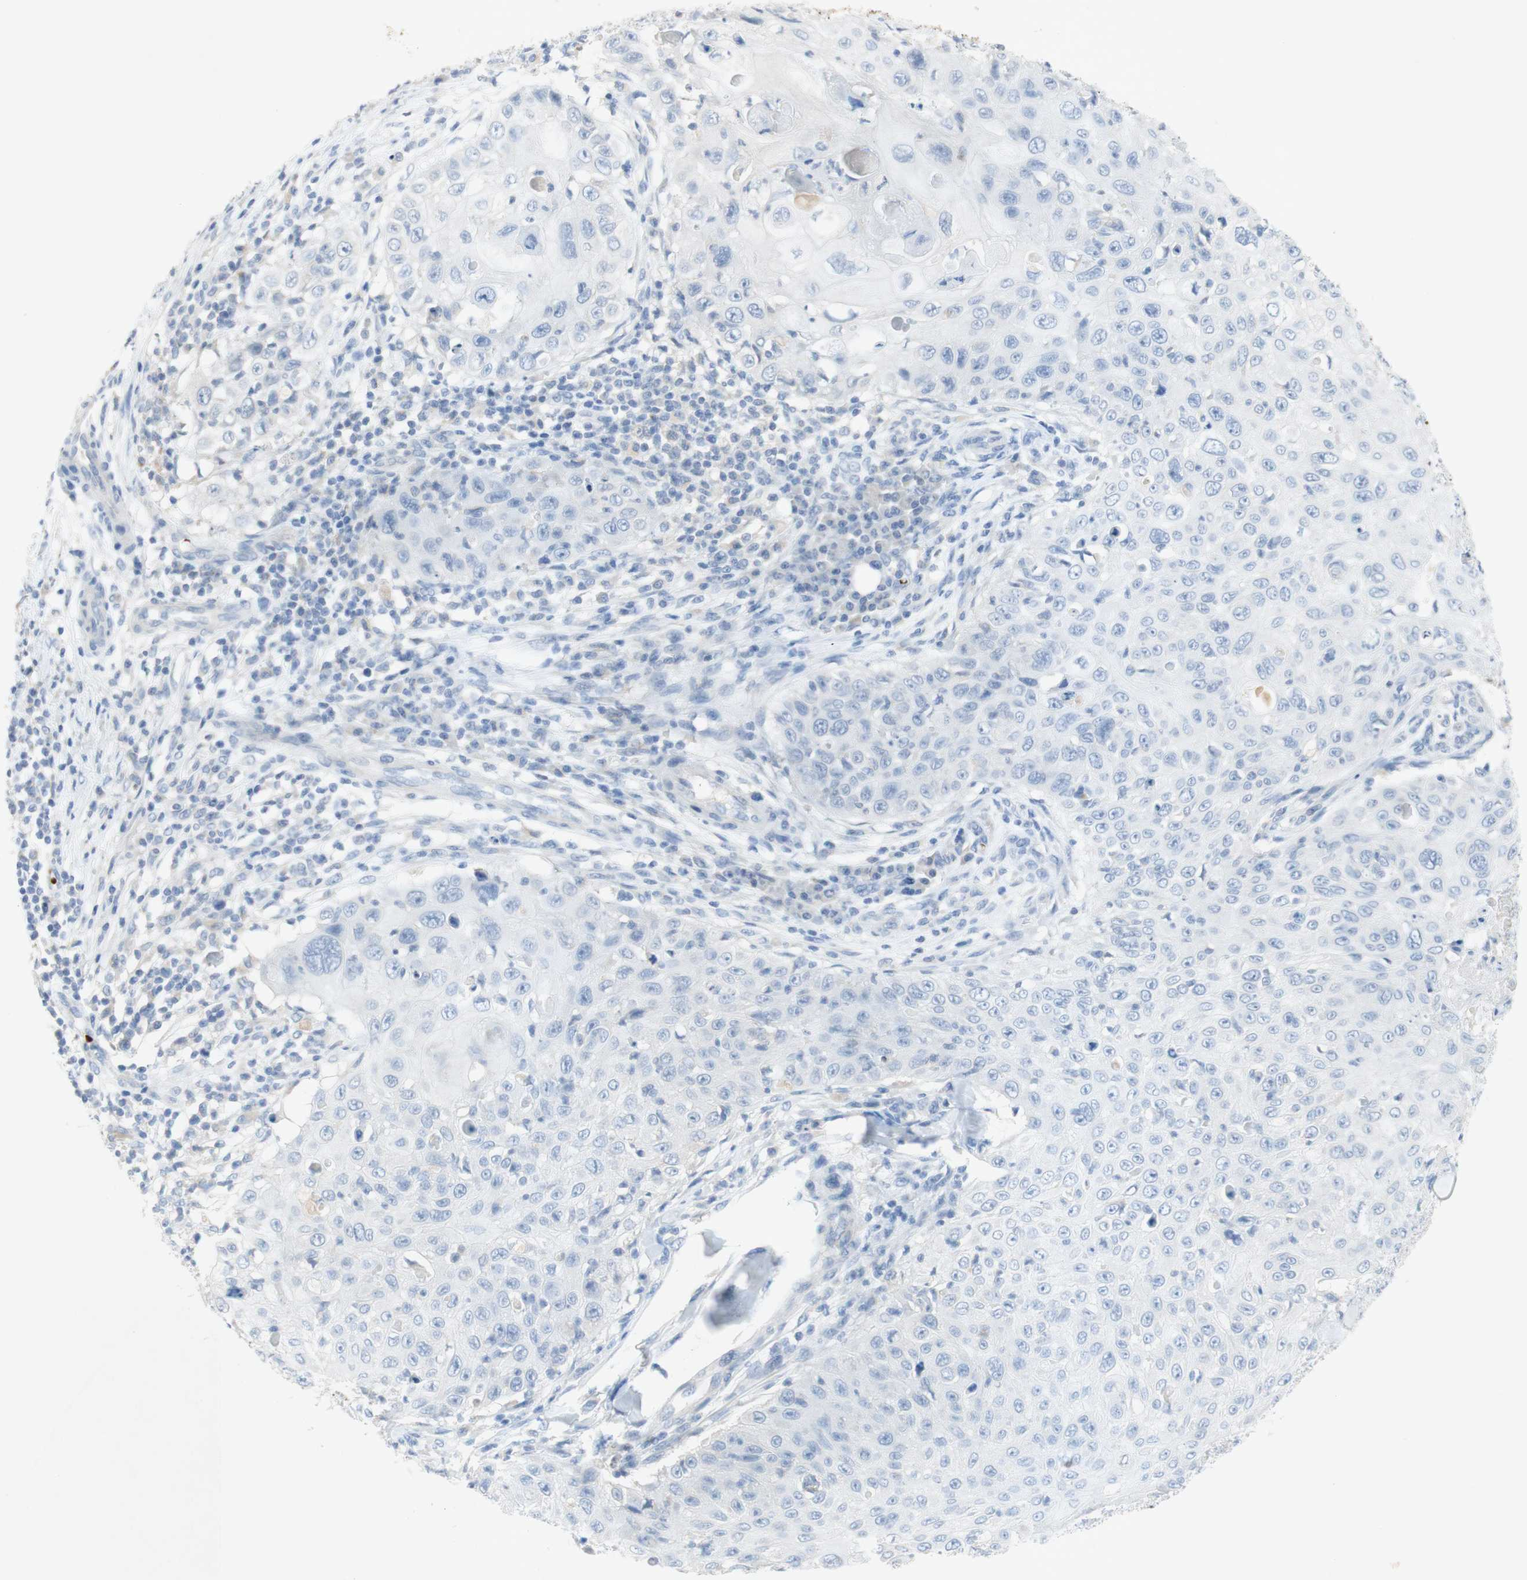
{"staining": {"intensity": "negative", "quantity": "none", "location": "none"}, "tissue": "skin cancer", "cell_type": "Tumor cells", "image_type": "cancer", "snomed": [{"axis": "morphology", "description": "Squamous cell carcinoma, NOS"}, {"axis": "topography", "description": "Skin"}], "caption": "Immunohistochemistry (IHC) photomicrograph of neoplastic tissue: squamous cell carcinoma (skin) stained with DAB displays no significant protein expression in tumor cells.", "gene": "EPO", "patient": {"sex": "male", "age": 86}}